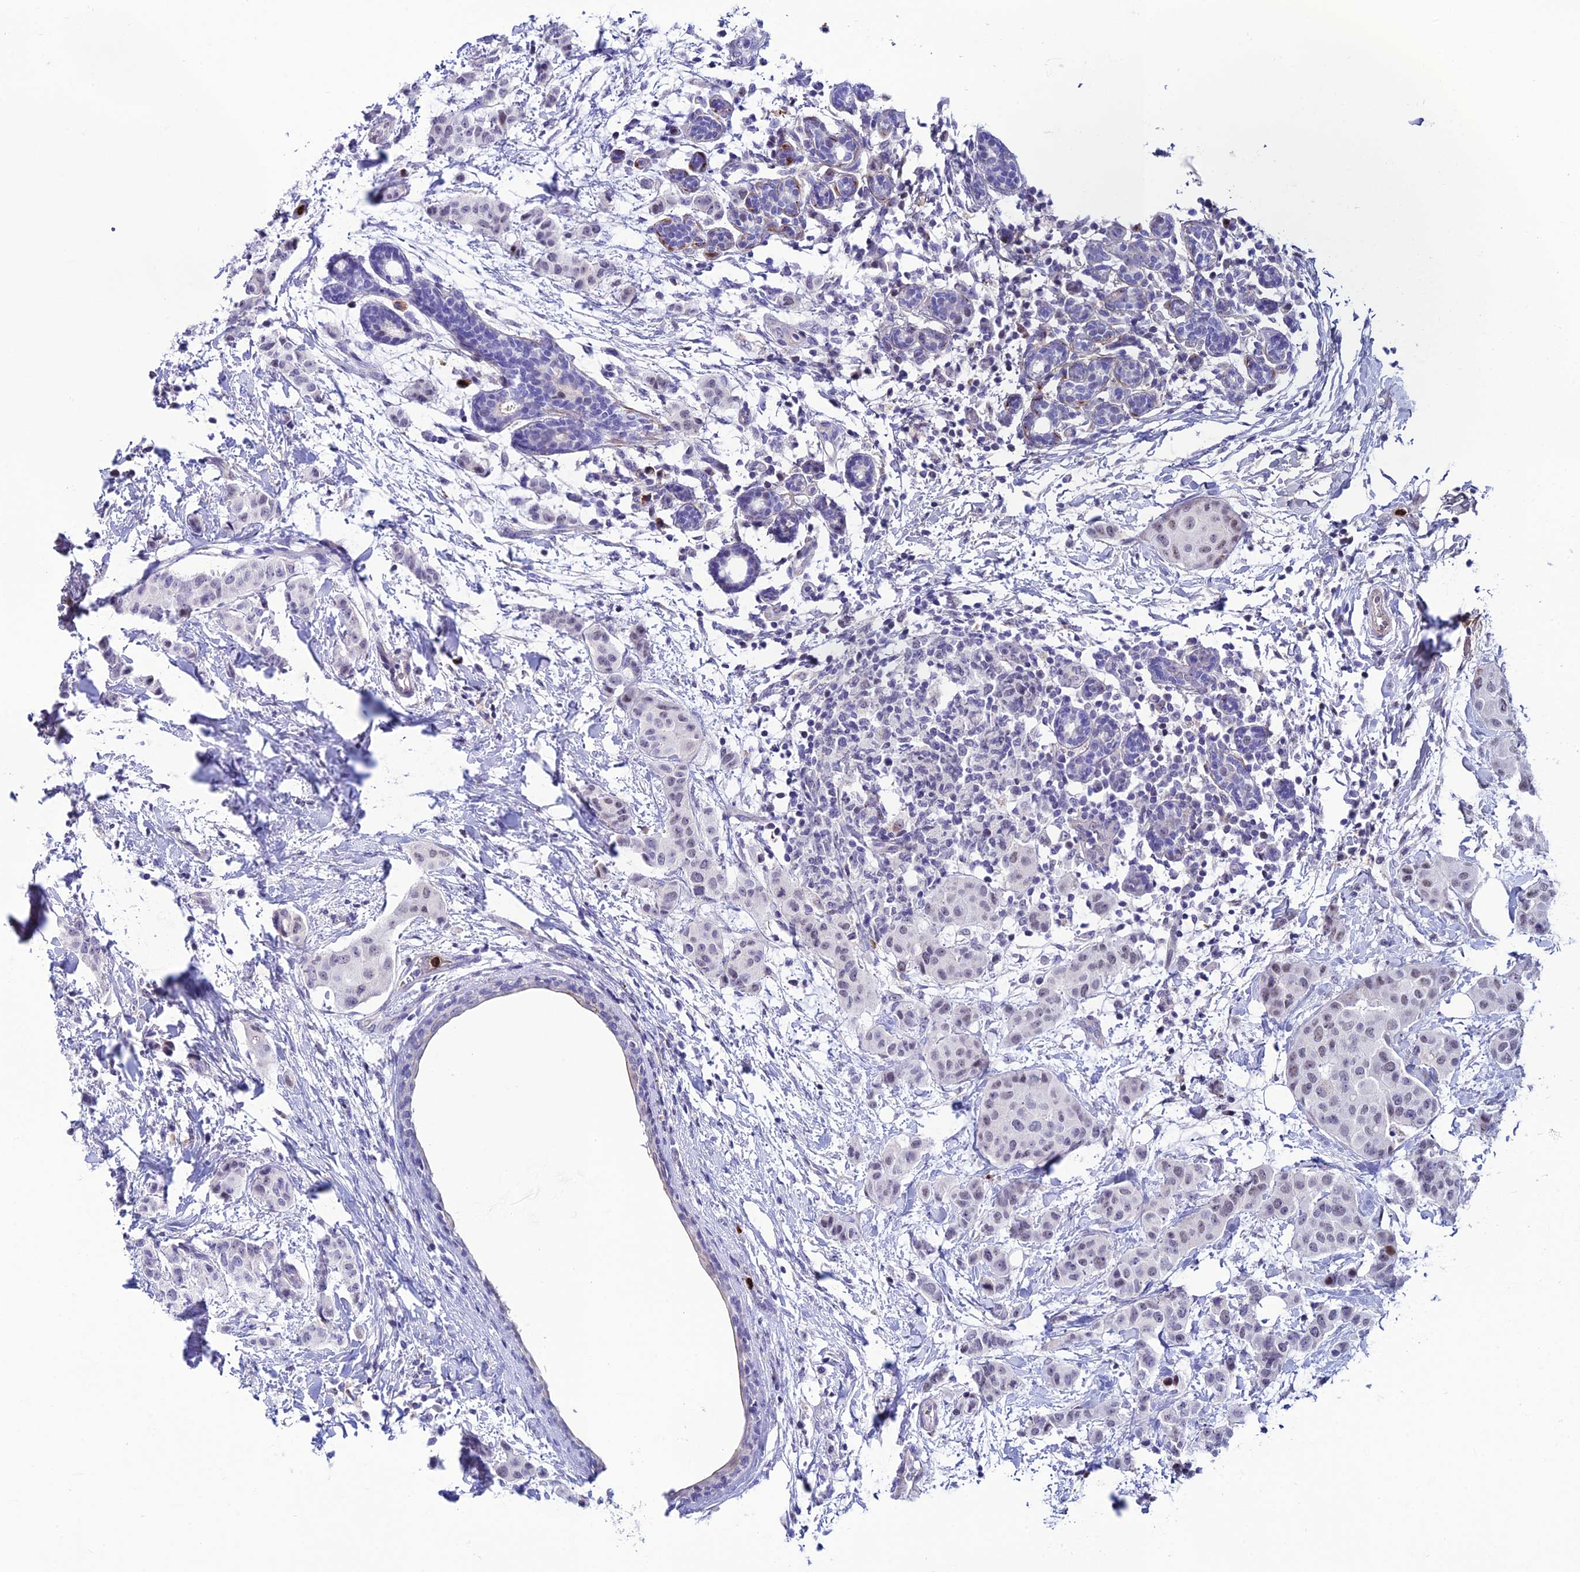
{"staining": {"intensity": "negative", "quantity": "none", "location": "none"}, "tissue": "breast cancer", "cell_type": "Tumor cells", "image_type": "cancer", "snomed": [{"axis": "morphology", "description": "Duct carcinoma"}, {"axis": "topography", "description": "Breast"}], "caption": "Immunohistochemical staining of breast infiltrating ductal carcinoma demonstrates no significant expression in tumor cells. The staining was performed using DAB (3,3'-diaminobenzidine) to visualize the protein expression in brown, while the nuclei were stained in blue with hematoxylin (Magnification: 20x).", "gene": "COL6A6", "patient": {"sex": "female", "age": 40}}